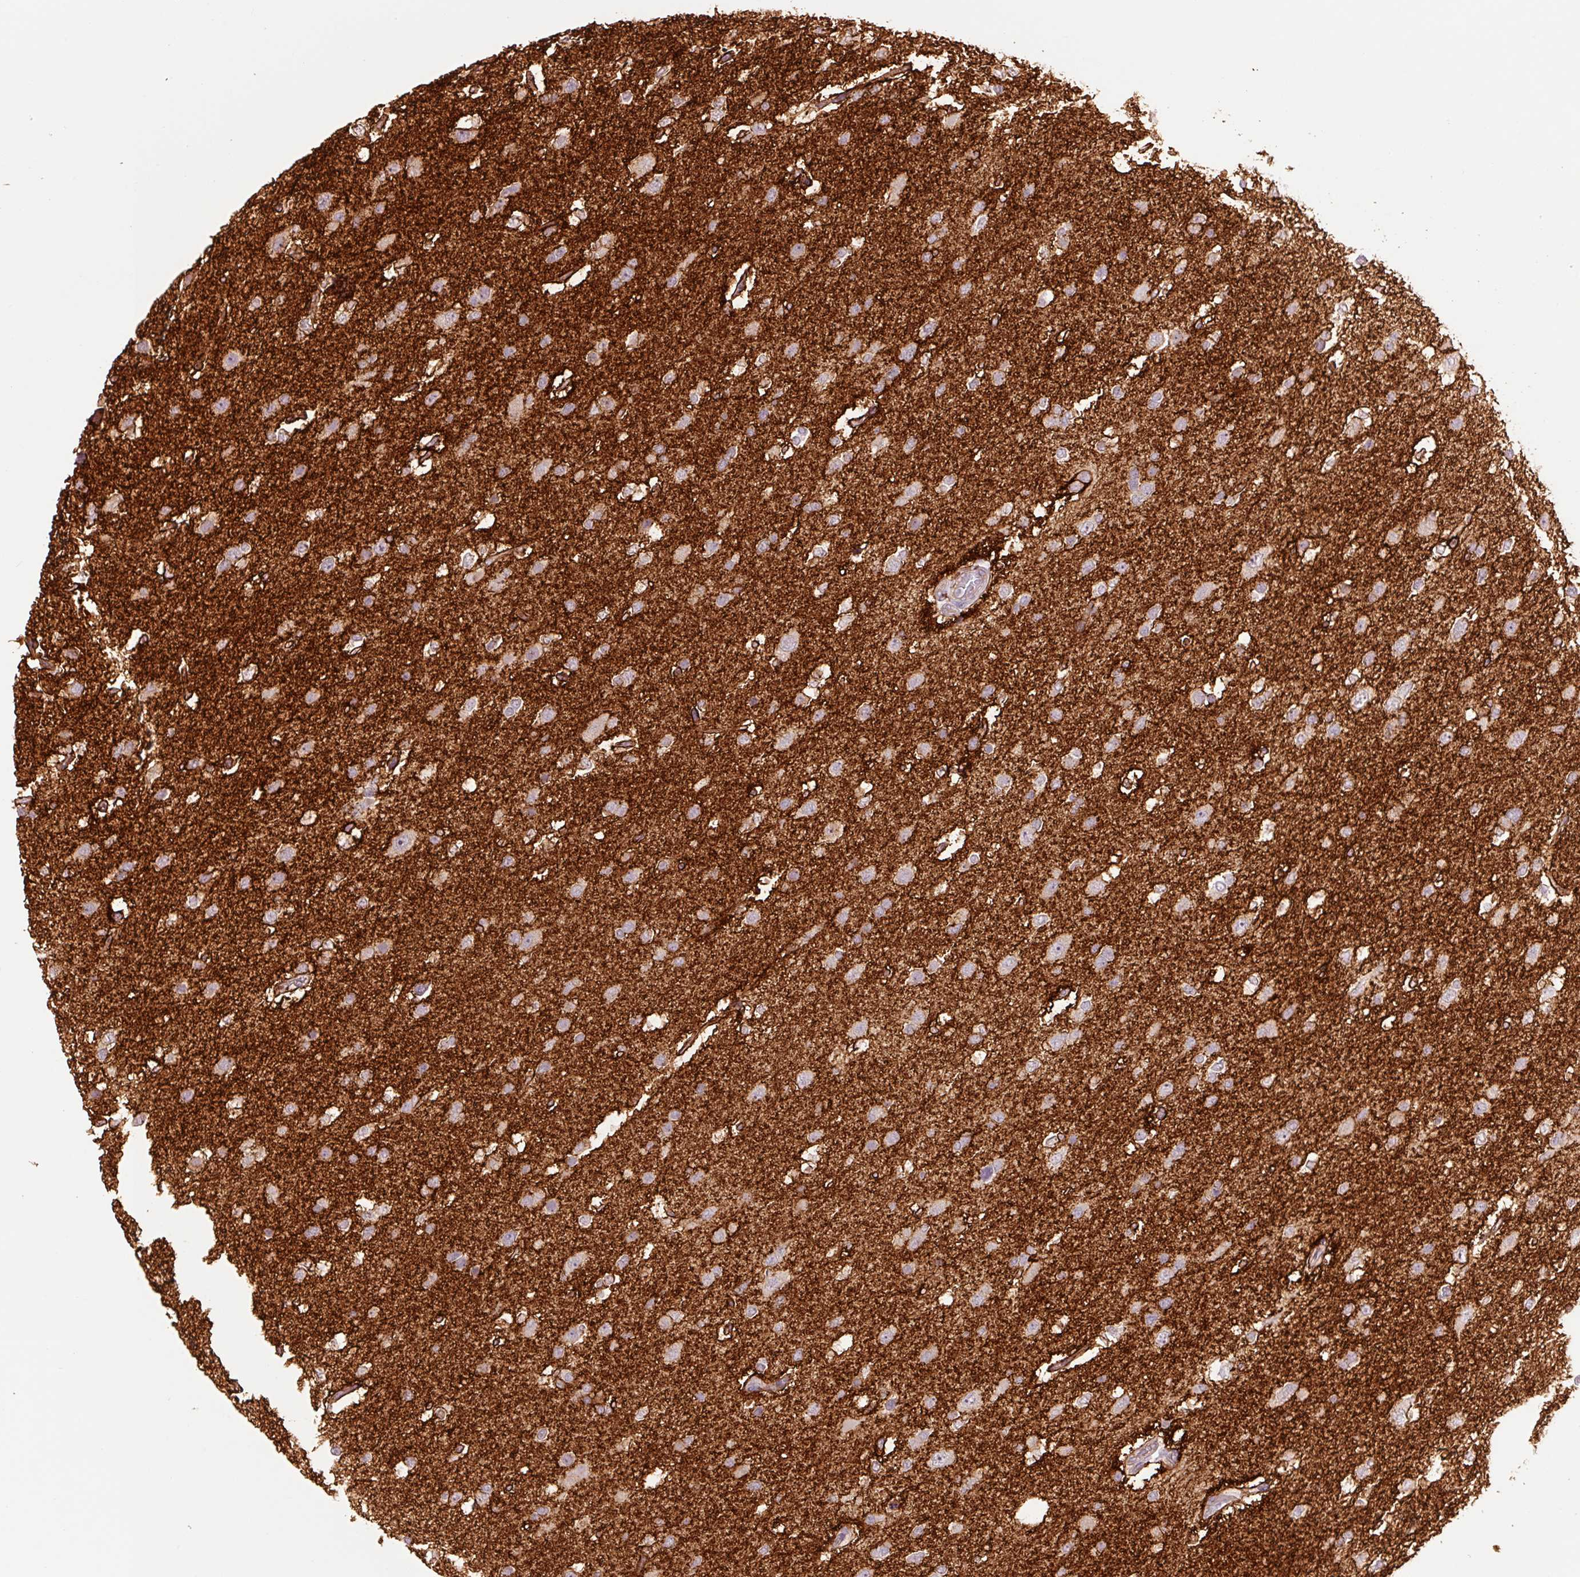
{"staining": {"intensity": "weak", "quantity": "<25%", "location": "cytoplasmic/membranous"}, "tissue": "glioma", "cell_type": "Tumor cells", "image_type": "cancer", "snomed": [{"axis": "morphology", "description": "Glioma, malignant, High grade"}, {"axis": "topography", "description": "Brain"}], "caption": "Protein analysis of malignant high-grade glioma reveals no significant expression in tumor cells.", "gene": "SLC1A4", "patient": {"sex": "male", "age": 53}}